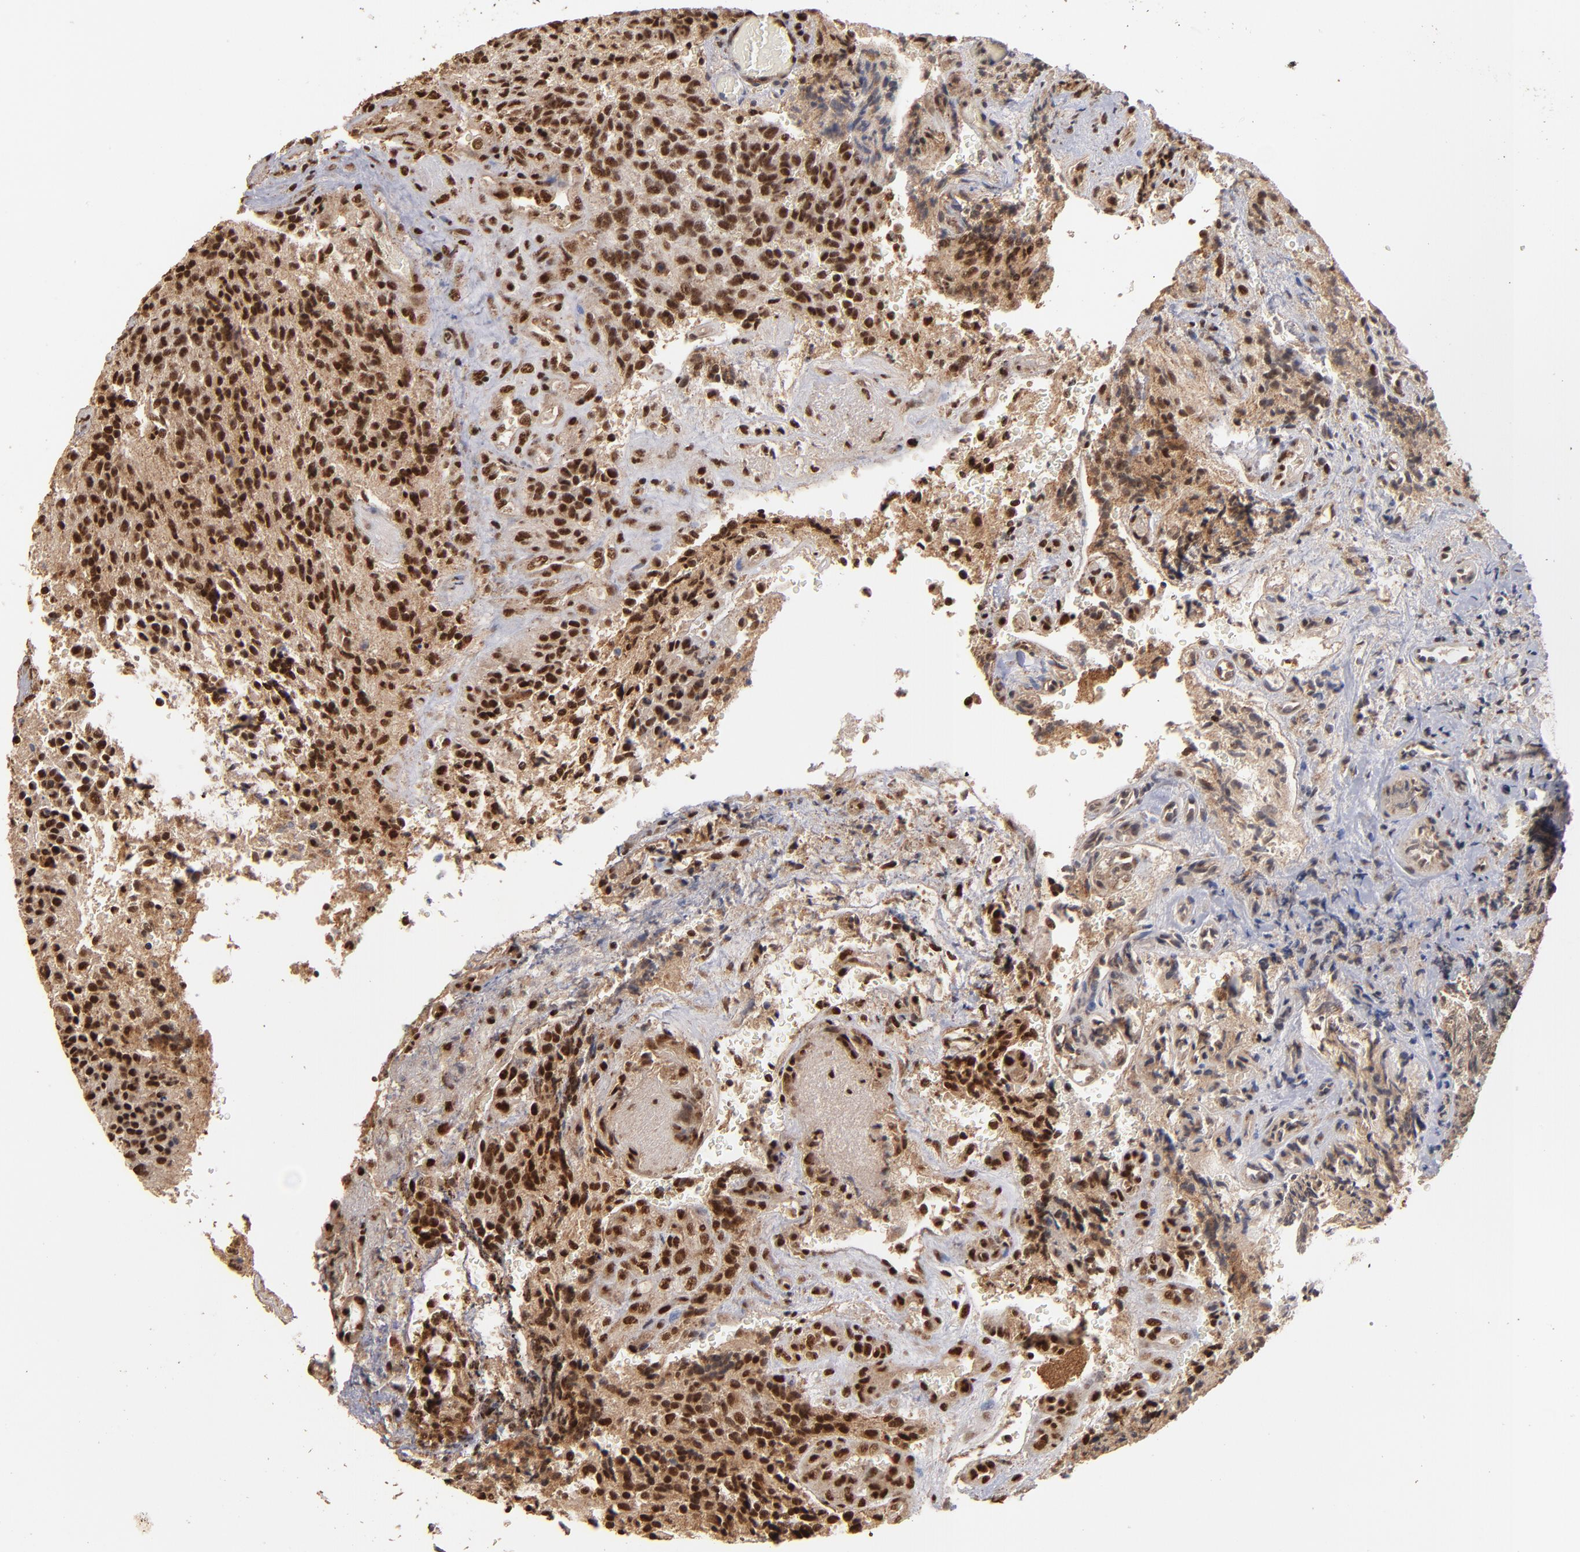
{"staining": {"intensity": "strong", "quantity": ">75%", "location": "cytoplasmic/membranous,nuclear"}, "tissue": "glioma", "cell_type": "Tumor cells", "image_type": "cancer", "snomed": [{"axis": "morphology", "description": "Normal tissue, NOS"}, {"axis": "morphology", "description": "Glioma, malignant, High grade"}, {"axis": "topography", "description": "Cerebral cortex"}], "caption": "There is high levels of strong cytoplasmic/membranous and nuclear staining in tumor cells of glioma, as demonstrated by immunohistochemical staining (brown color).", "gene": "SNW1", "patient": {"sex": "male", "age": 56}}